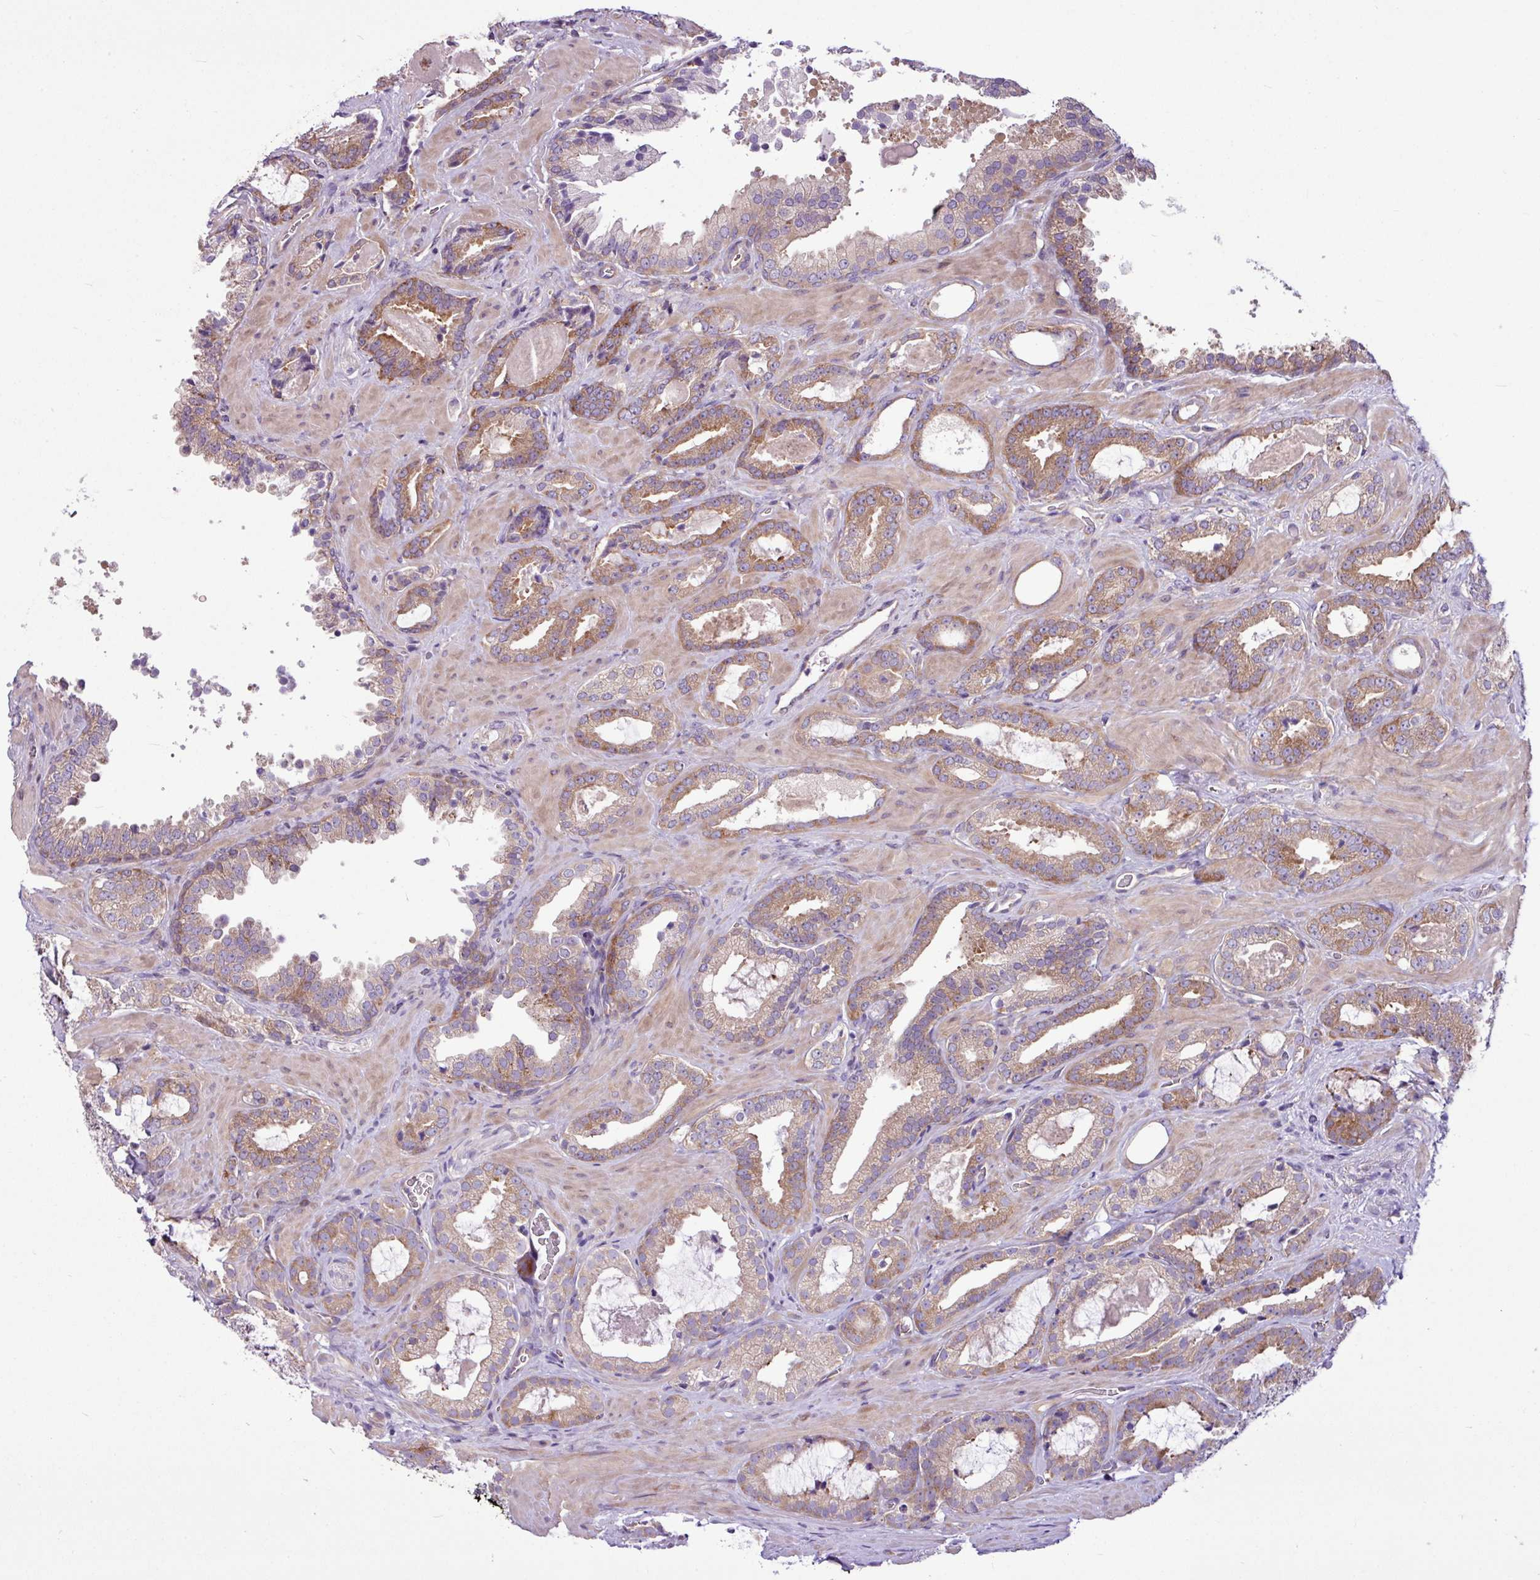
{"staining": {"intensity": "moderate", "quantity": ">75%", "location": "cytoplasmic/membranous"}, "tissue": "prostate cancer", "cell_type": "Tumor cells", "image_type": "cancer", "snomed": [{"axis": "morphology", "description": "Adenocarcinoma, Low grade"}, {"axis": "topography", "description": "Prostate"}], "caption": "IHC (DAB (3,3'-diaminobenzidine)) staining of human prostate adenocarcinoma (low-grade) displays moderate cytoplasmic/membranous protein expression in approximately >75% of tumor cells.", "gene": "MROH2A", "patient": {"sex": "male", "age": 62}}